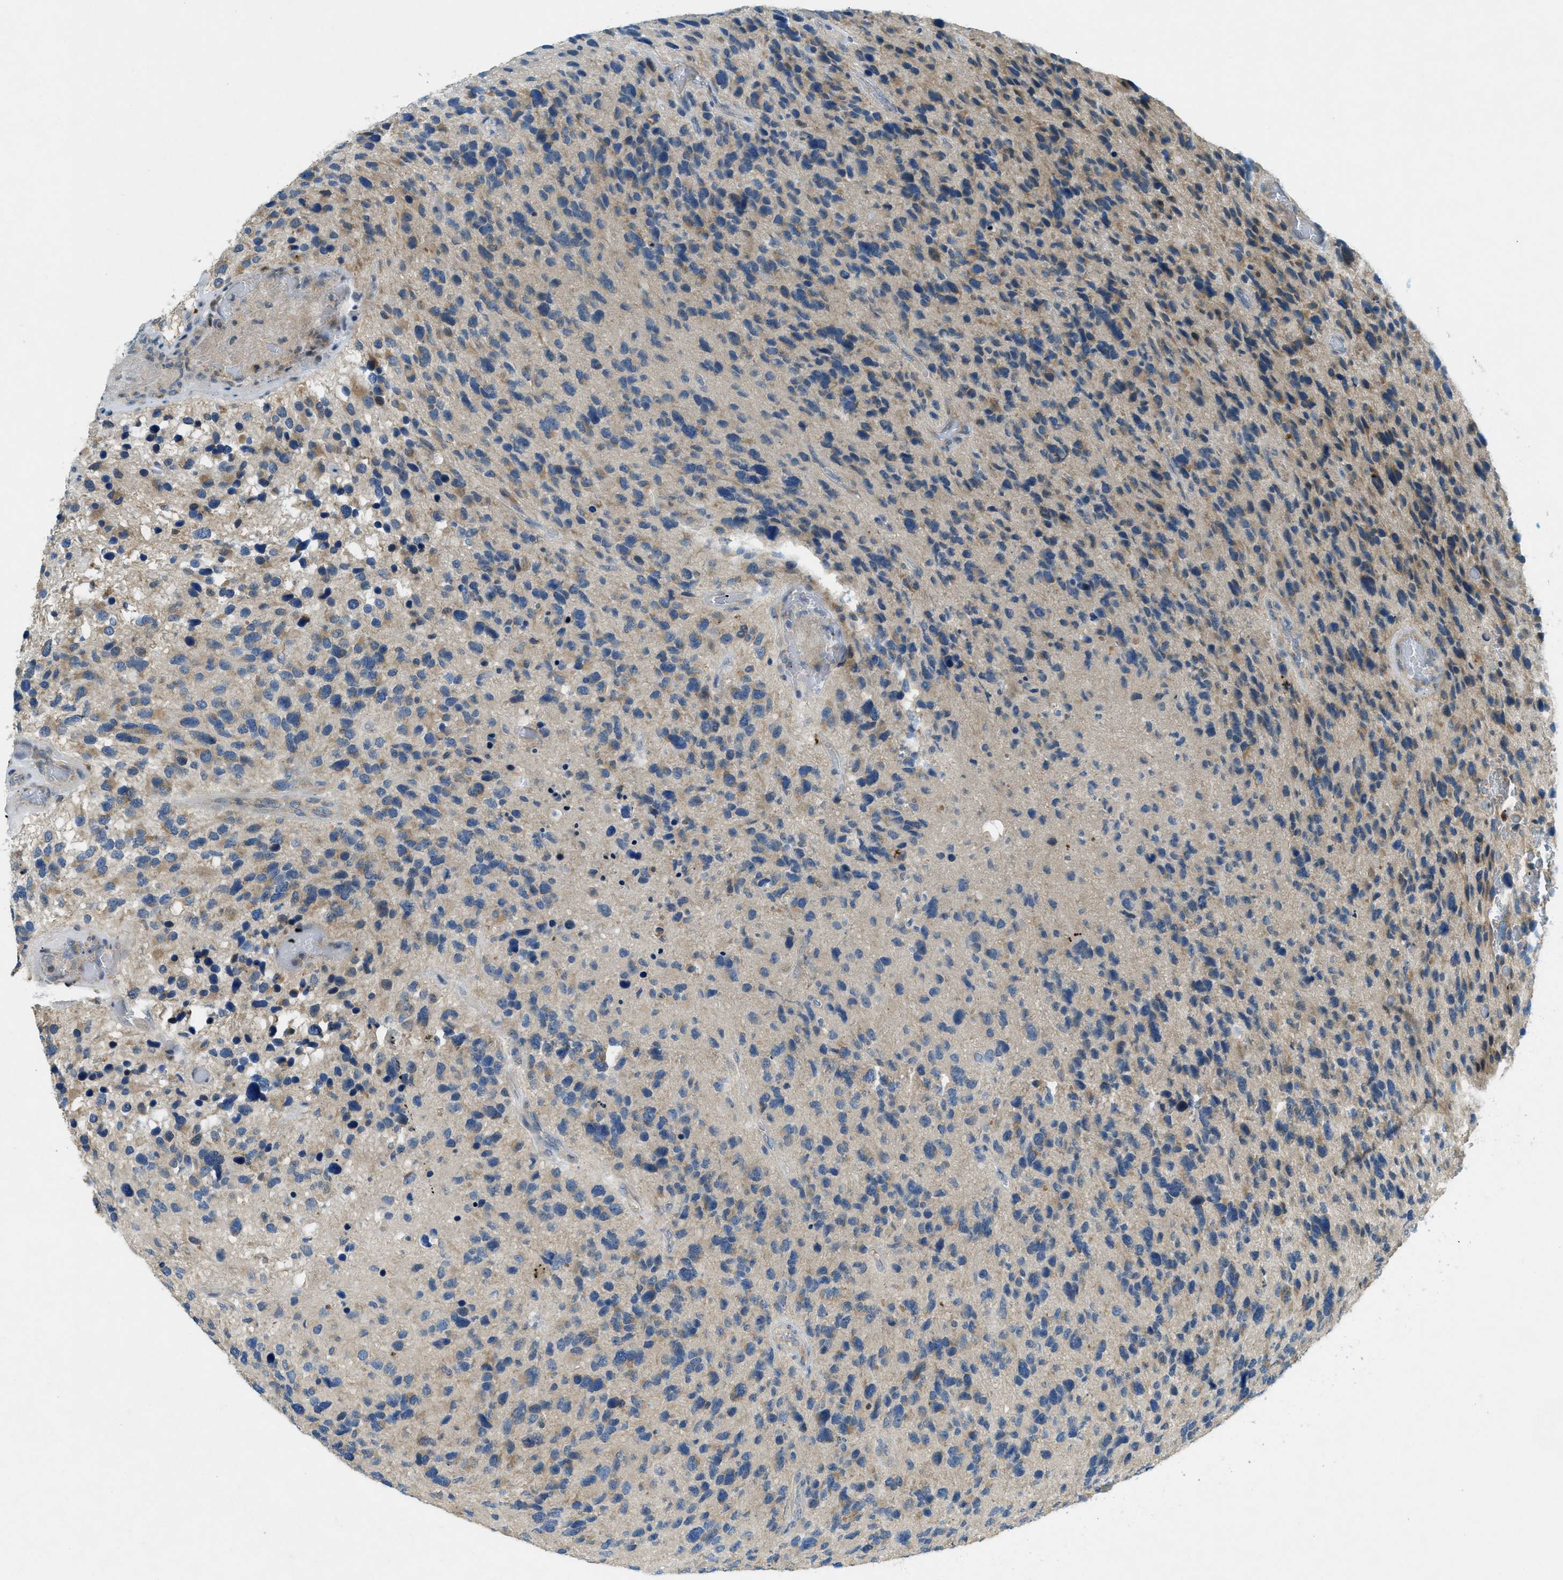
{"staining": {"intensity": "weak", "quantity": "25%-75%", "location": "cytoplasmic/membranous"}, "tissue": "glioma", "cell_type": "Tumor cells", "image_type": "cancer", "snomed": [{"axis": "morphology", "description": "Glioma, malignant, High grade"}, {"axis": "topography", "description": "Brain"}], "caption": "Glioma tissue shows weak cytoplasmic/membranous staining in about 25%-75% of tumor cells", "gene": "SNX14", "patient": {"sex": "female", "age": 58}}